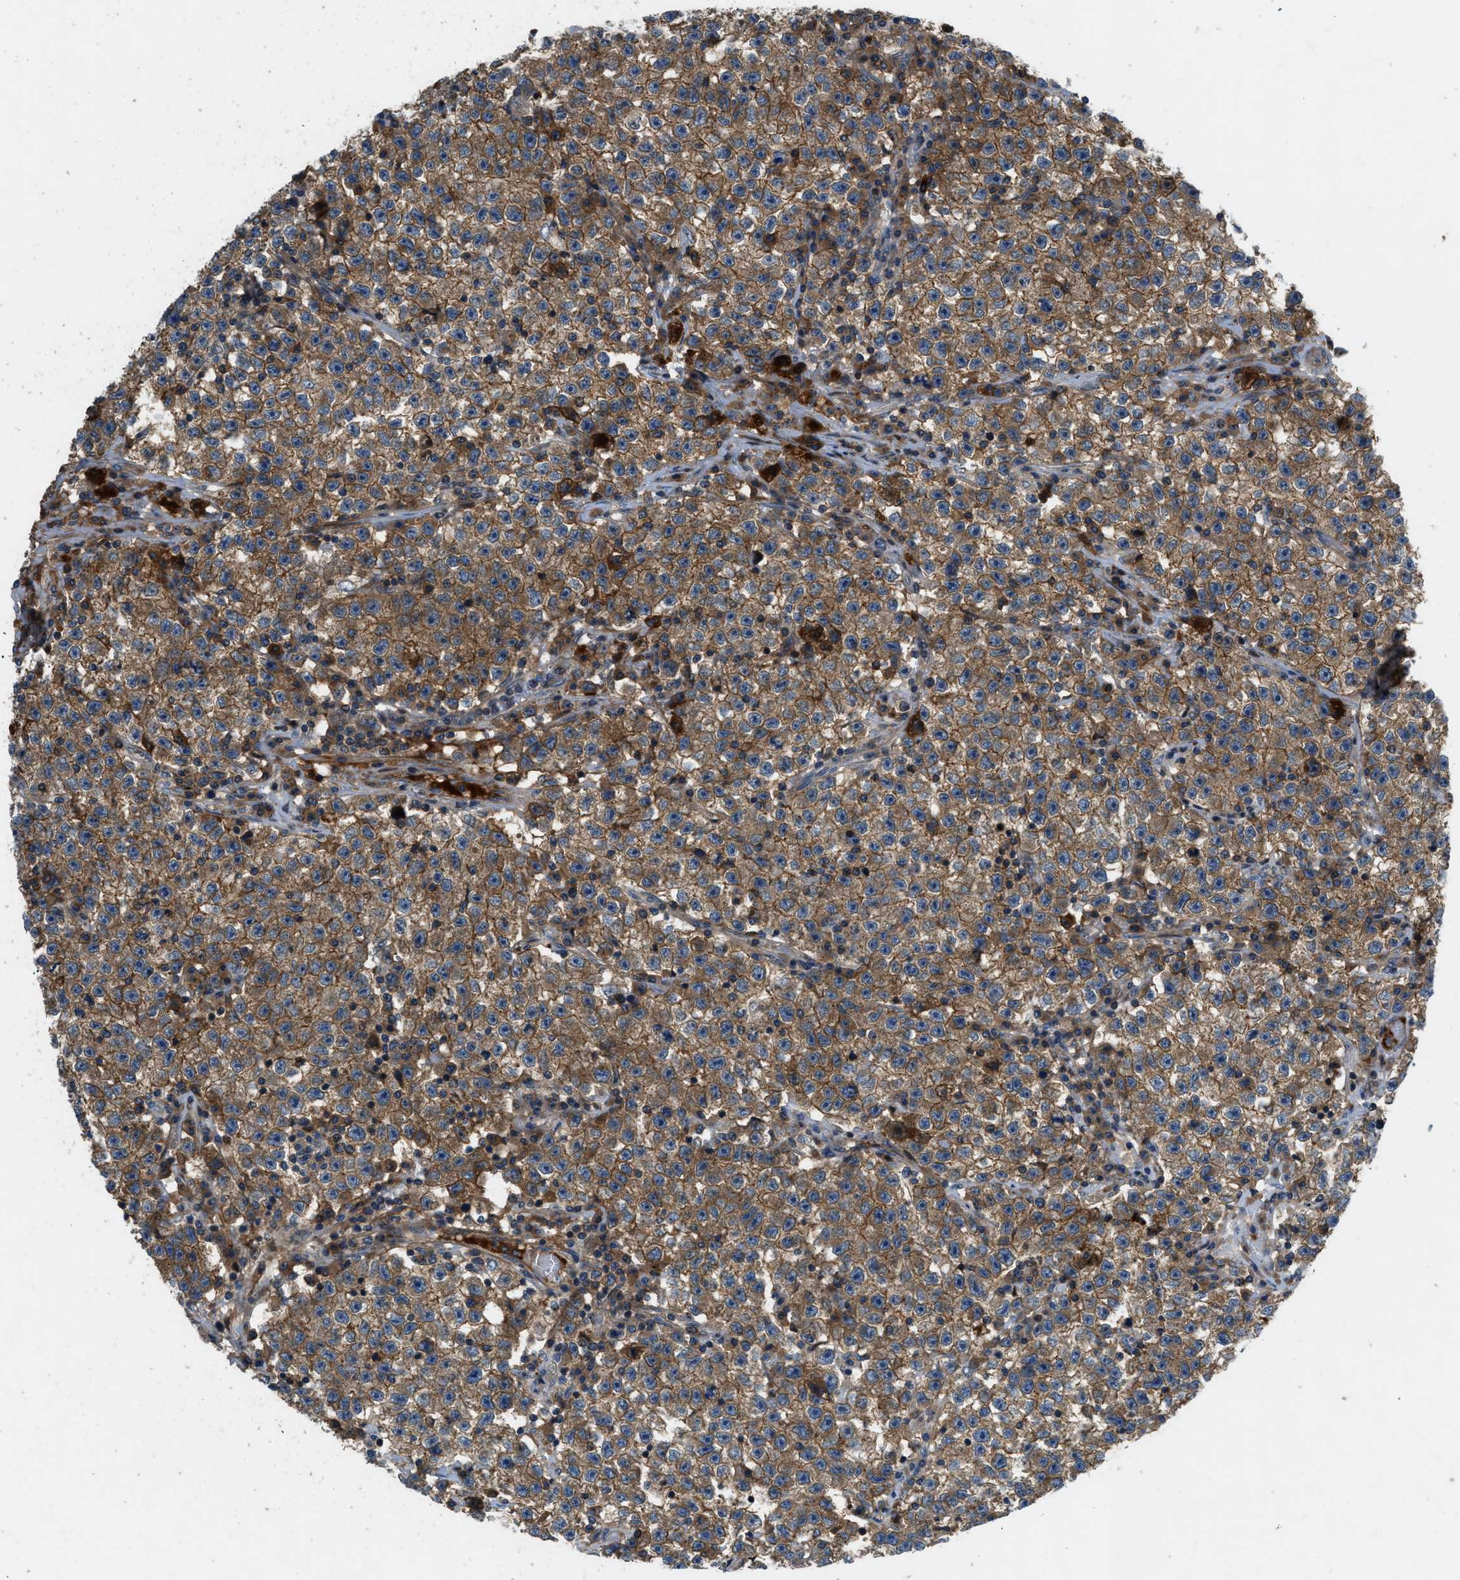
{"staining": {"intensity": "moderate", "quantity": ">75%", "location": "cytoplasmic/membranous"}, "tissue": "testis cancer", "cell_type": "Tumor cells", "image_type": "cancer", "snomed": [{"axis": "morphology", "description": "Seminoma, NOS"}, {"axis": "topography", "description": "Testis"}], "caption": "DAB (3,3'-diaminobenzidine) immunohistochemical staining of testis cancer (seminoma) demonstrates moderate cytoplasmic/membranous protein positivity in about >75% of tumor cells.", "gene": "CNNM3", "patient": {"sex": "male", "age": 22}}